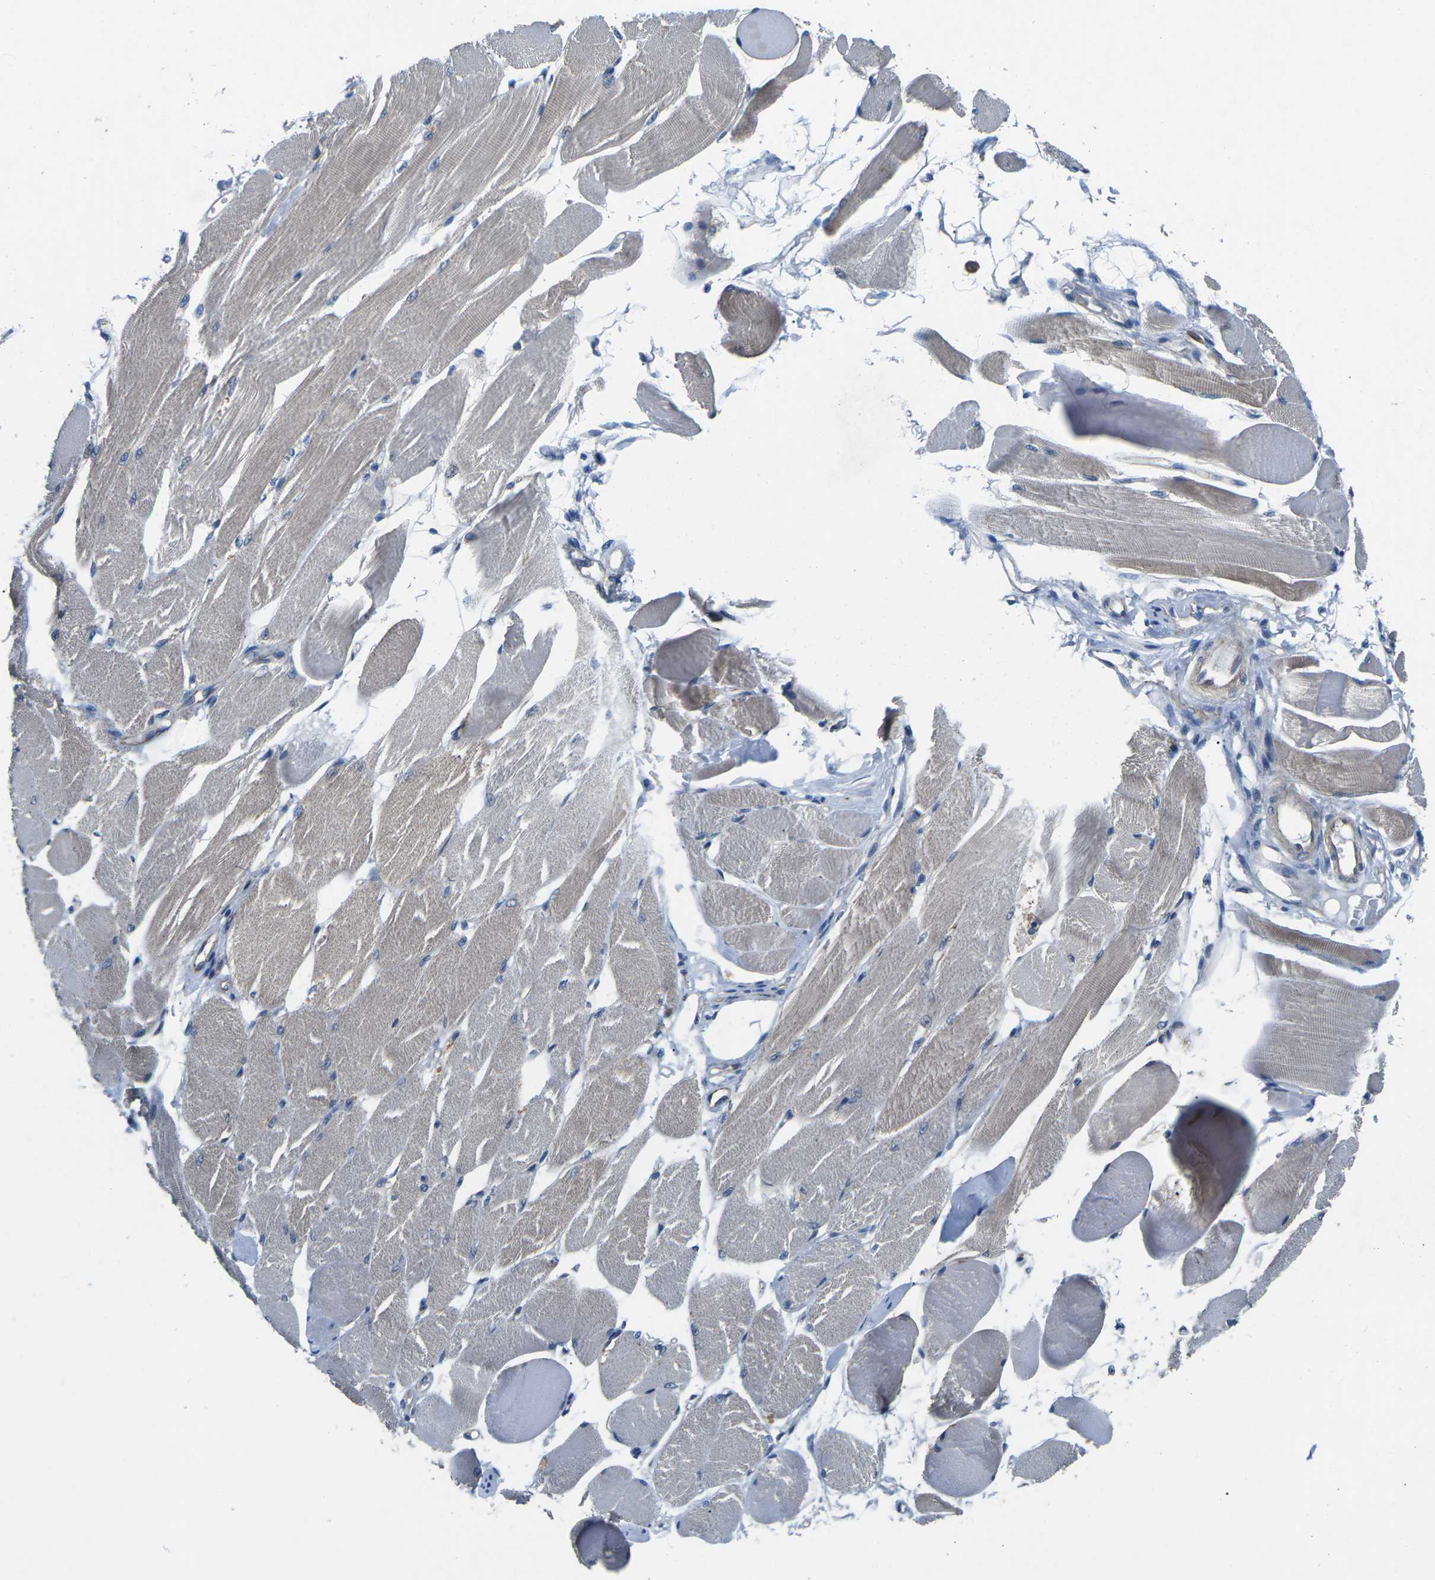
{"staining": {"intensity": "weak", "quantity": "25%-75%", "location": "cytoplasmic/membranous"}, "tissue": "skeletal muscle", "cell_type": "Myocytes", "image_type": "normal", "snomed": [{"axis": "morphology", "description": "Normal tissue, NOS"}, {"axis": "topography", "description": "Skeletal muscle"}, {"axis": "topography", "description": "Peripheral nerve tissue"}], "caption": "Immunohistochemistry (DAB (3,3'-diaminobenzidine)) staining of unremarkable skeletal muscle displays weak cytoplasmic/membranous protein staining in approximately 25%-75% of myocytes. (DAB = brown stain, brightfield microscopy at high magnification).", "gene": "CTNND1", "patient": {"sex": "female", "age": 84}}